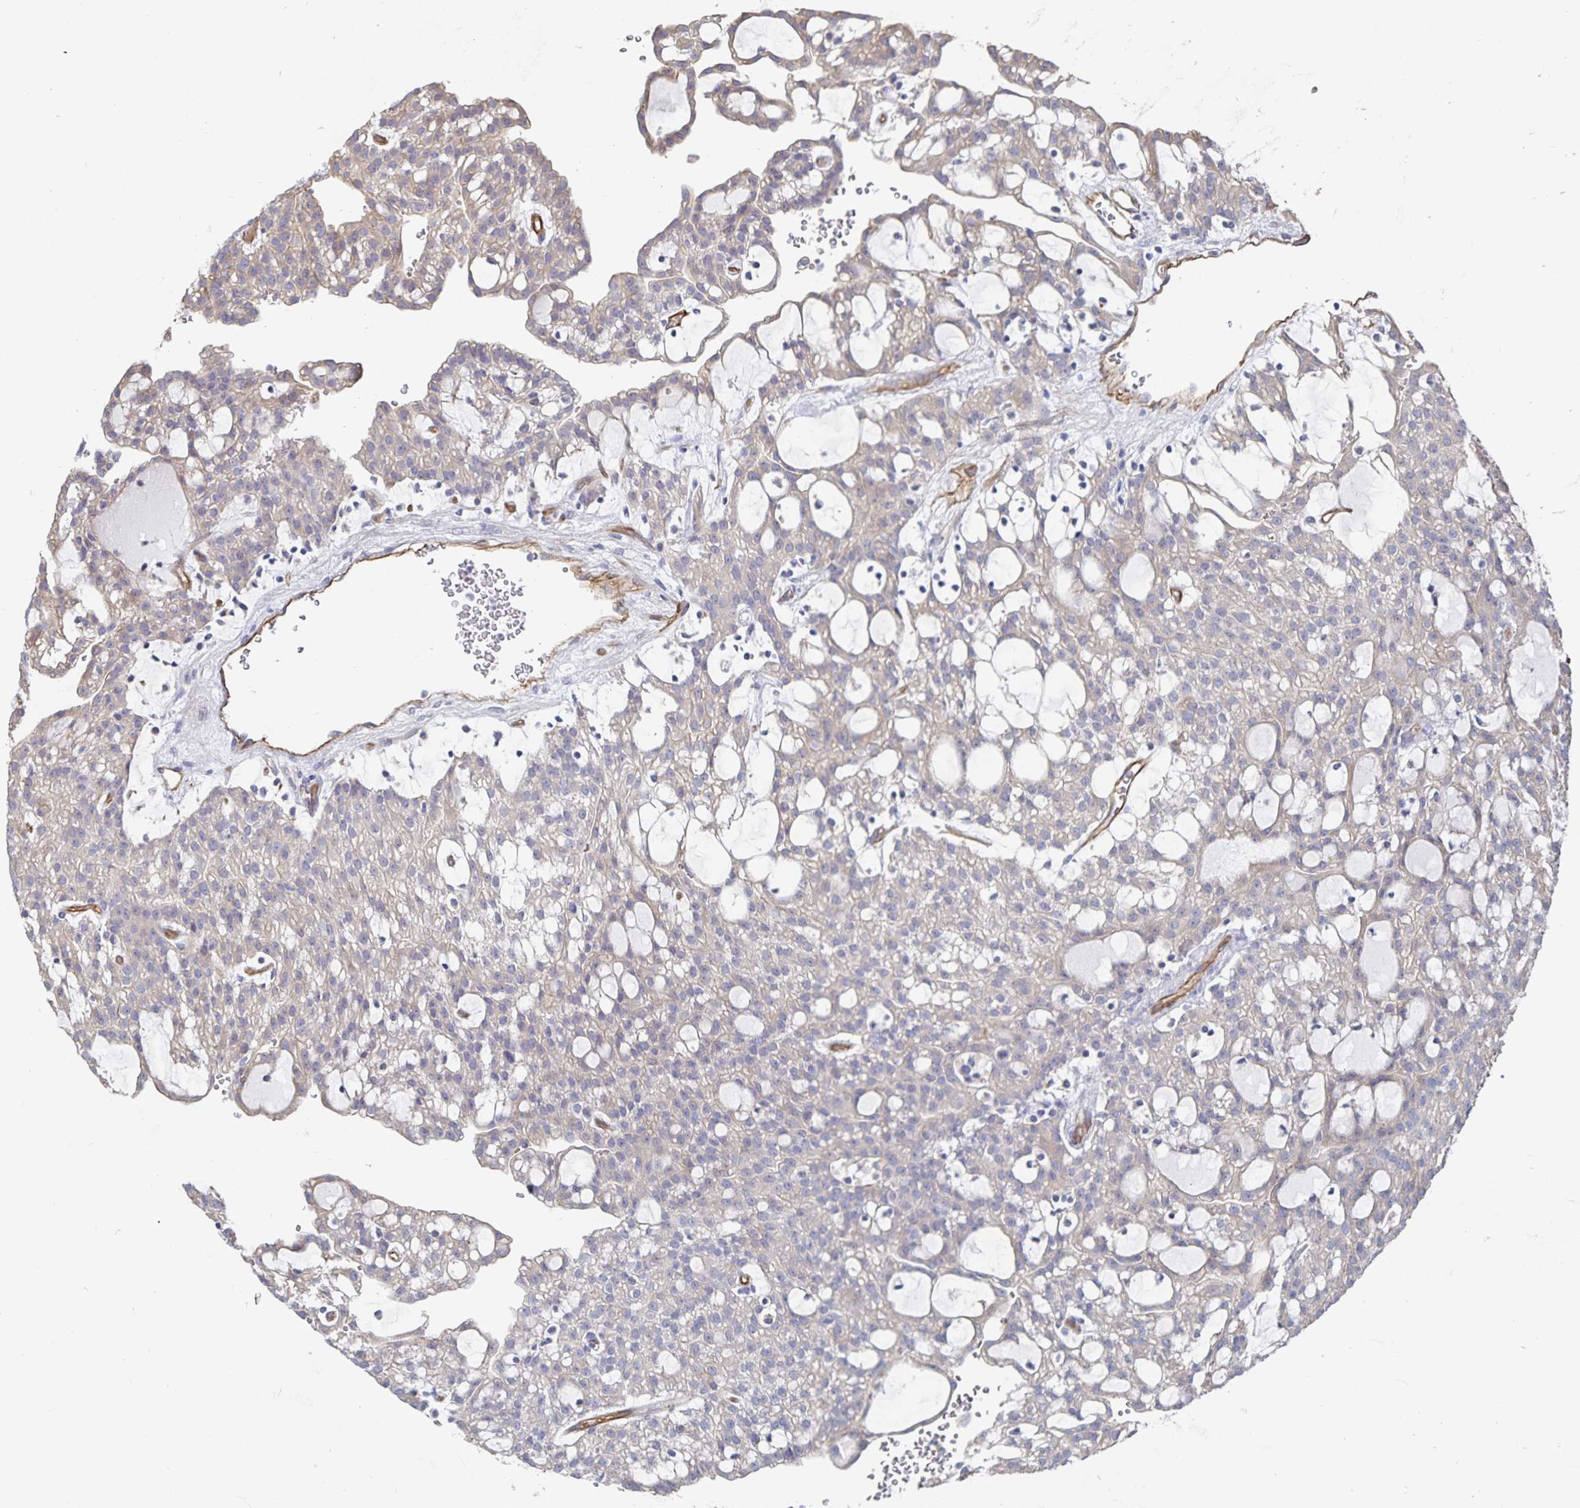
{"staining": {"intensity": "negative", "quantity": "none", "location": "none"}, "tissue": "renal cancer", "cell_type": "Tumor cells", "image_type": "cancer", "snomed": [{"axis": "morphology", "description": "Adenocarcinoma, NOS"}, {"axis": "topography", "description": "Kidney"}], "caption": "An immunohistochemistry (IHC) image of renal adenocarcinoma is shown. There is no staining in tumor cells of renal adenocarcinoma.", "gene": "SSTR1", "patient": {"sex": "male", "age": 63}}